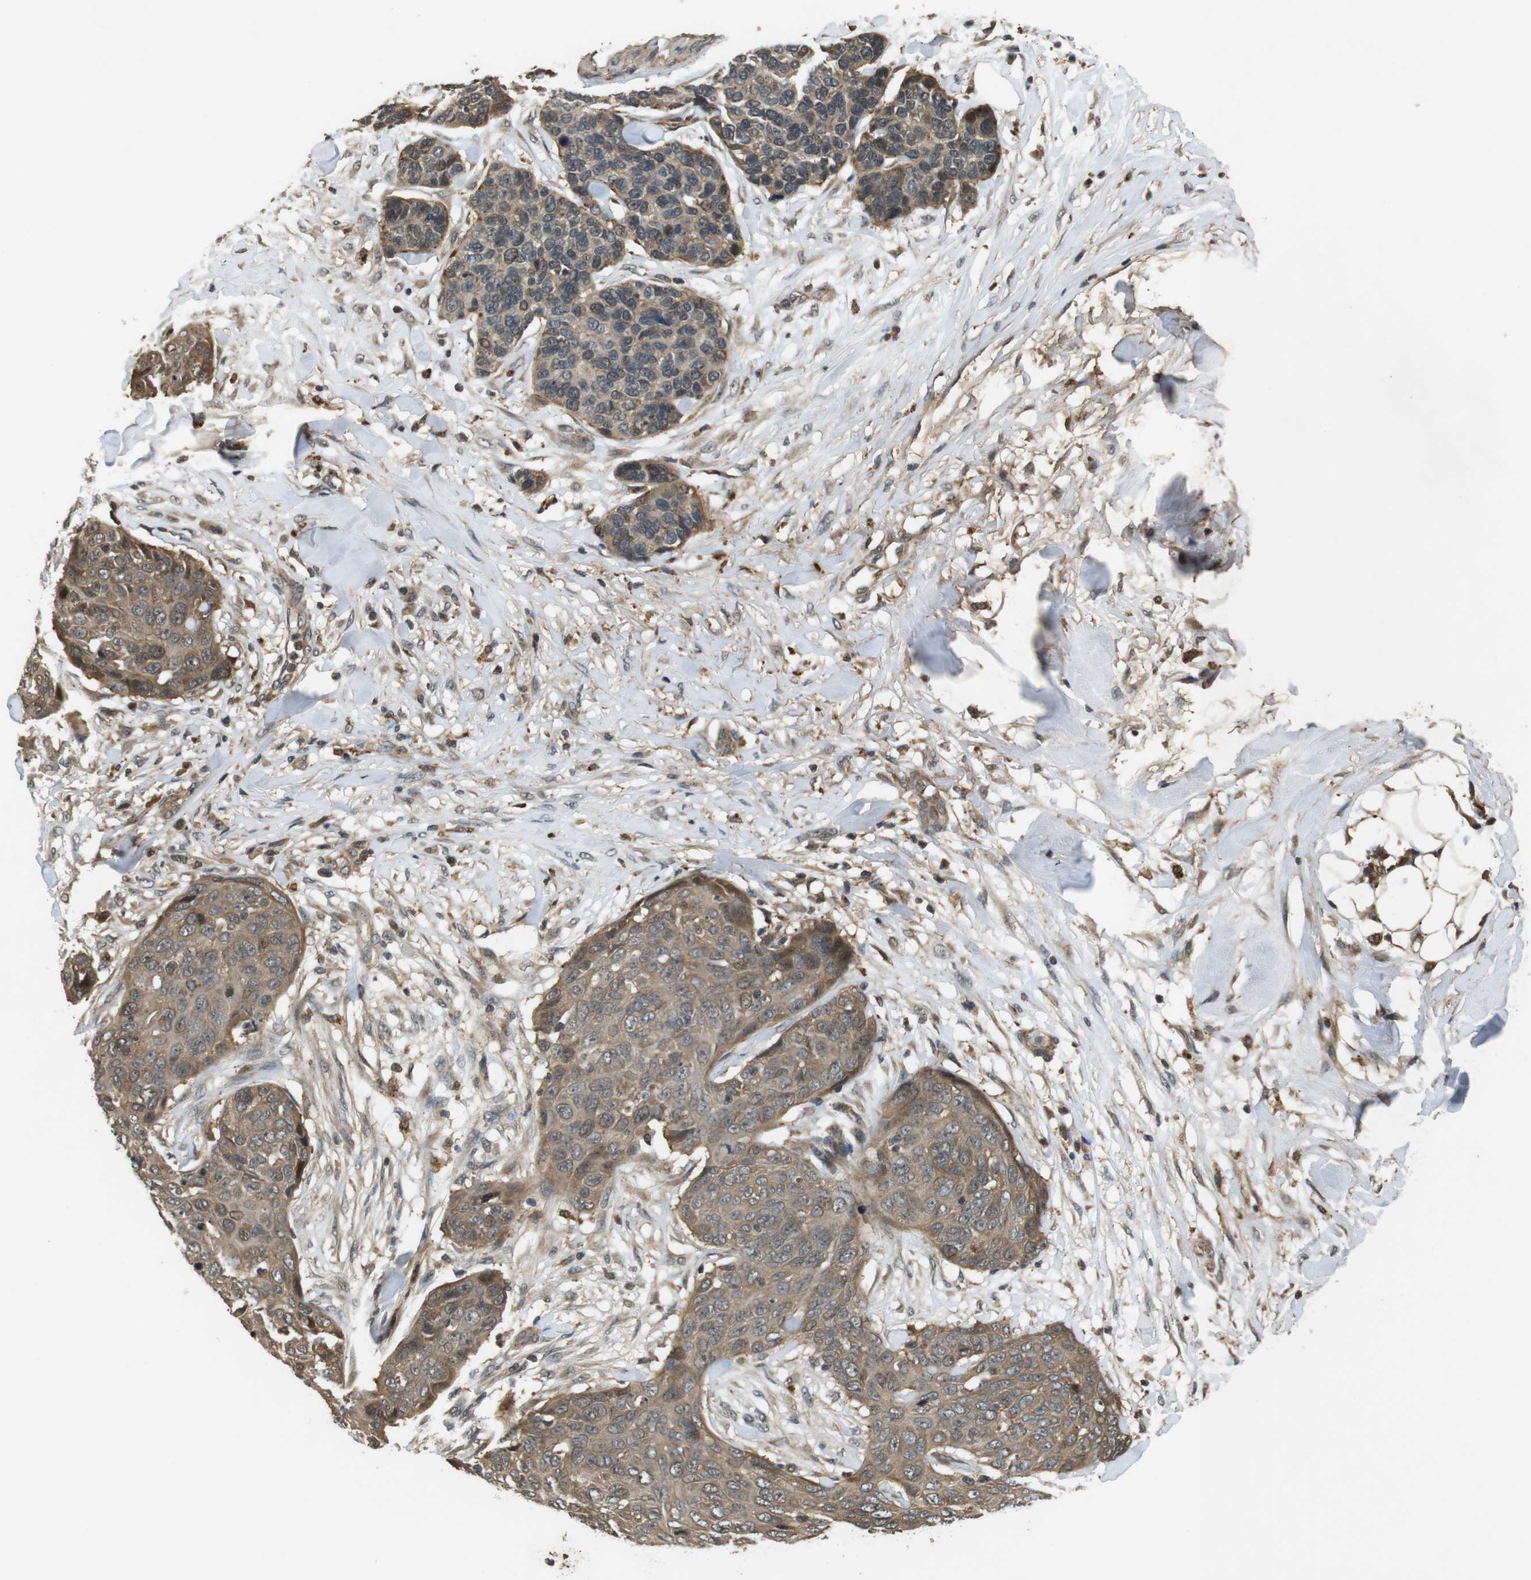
{"staining": {"intensity": "moderate", "quantity": ">75%", "location": "cytoplasmic/membranous,nuclear"}, "tissue": "skin cancer", "cell_type": "Tumor cells", "image_type": "cancer", "snomed": [{"axis": "morphology", "description": "Squamous cell carcinoma in situ, NOS"}, {"axis": "morphology", "description": "Squamous cell carcinoma, NOS"}, {"axis": "topography", "description": "Skin"}], "caption": "Squamous cell carcinoma in situ (skin) stained with a brown dye shows moderate cytoplasmic/membranous and nuclear positive expression in about >75% of tumor cells.", "gene": "FZD10", "patient": {"sex": "male", "age": 93}}